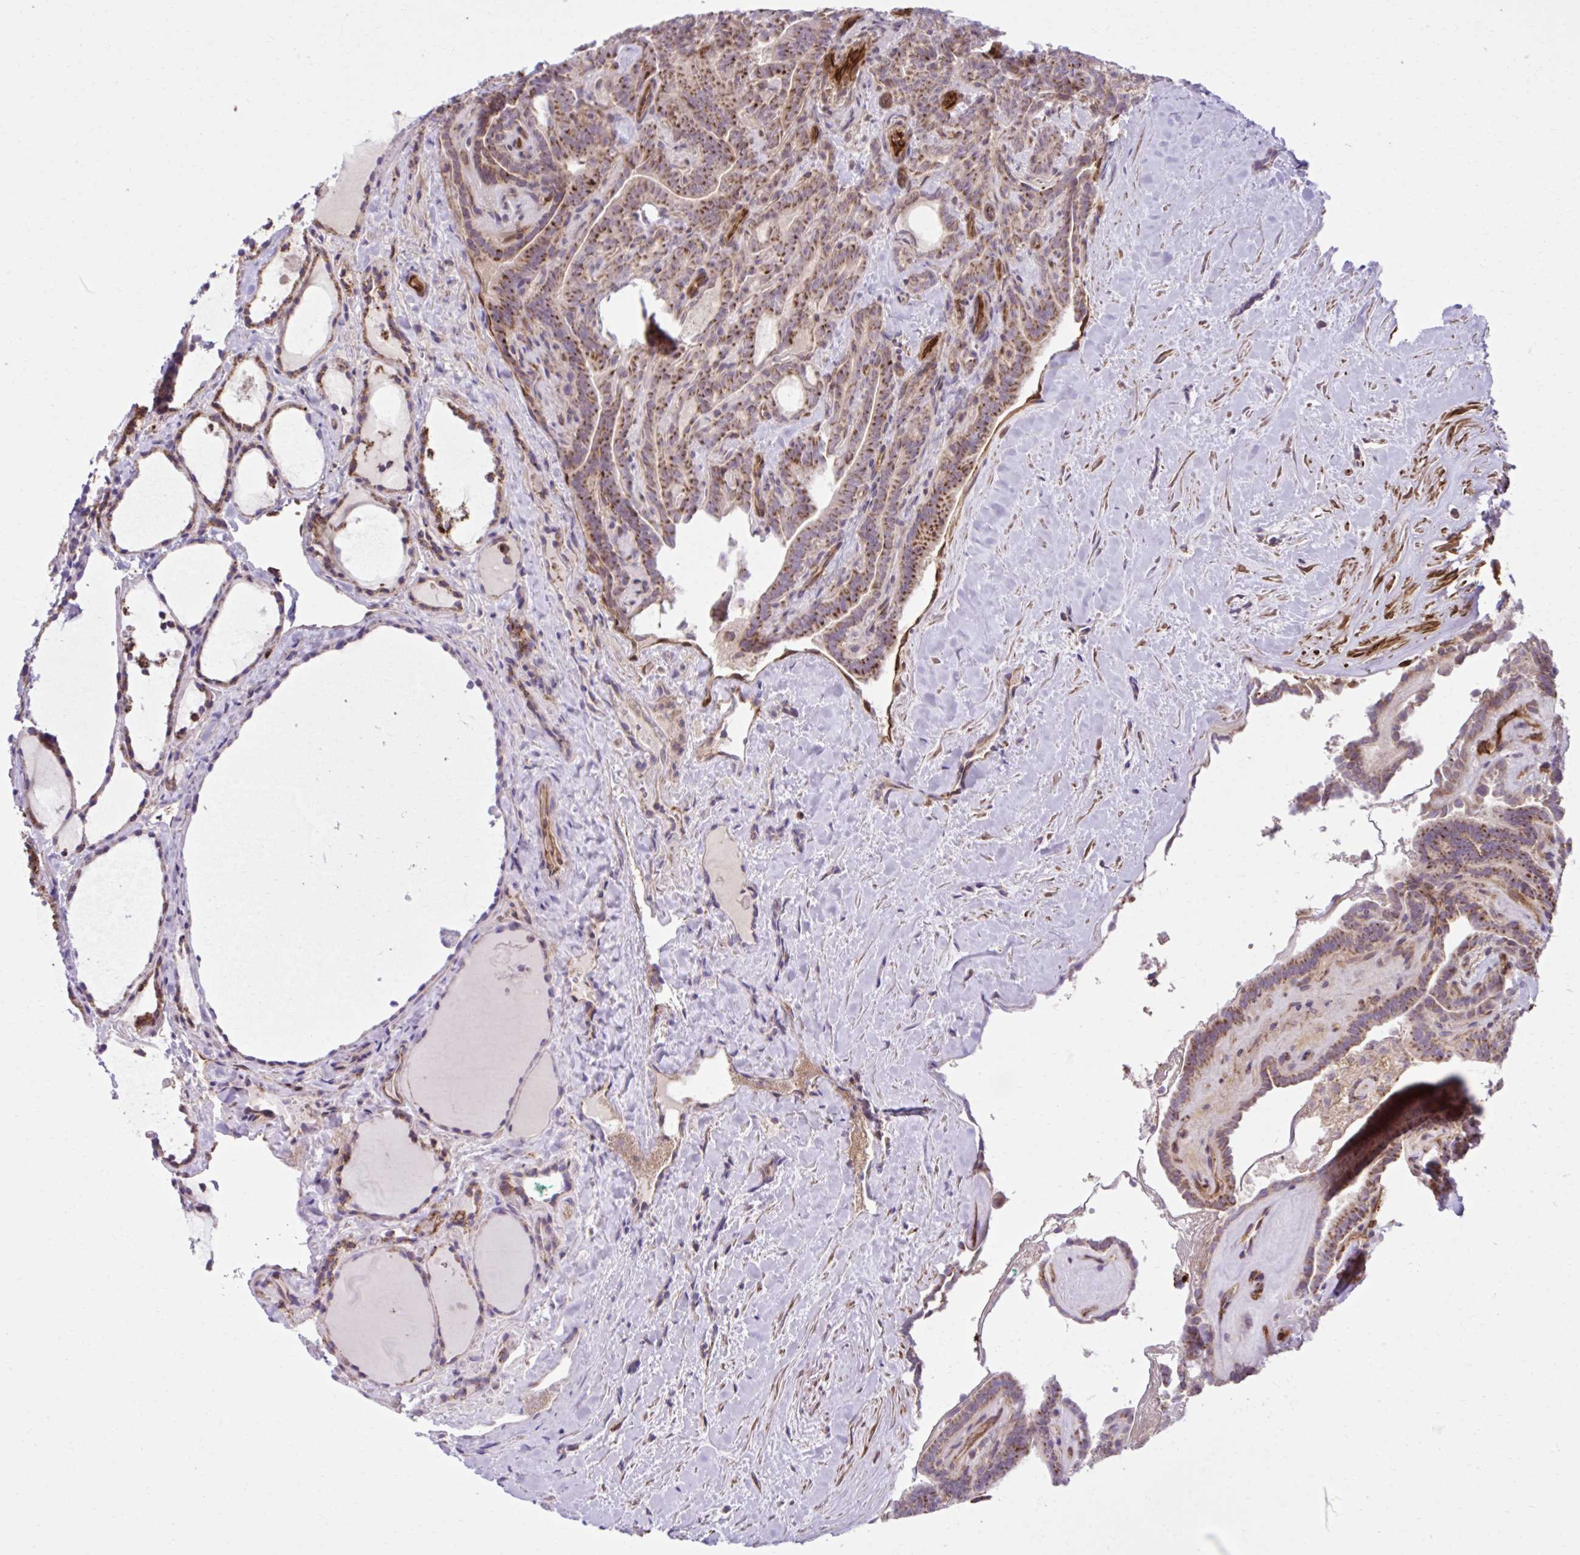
{"staining": {"intensity": "moderate", "quantity": ">75%", "location": "cytoplasmic/membranous"}, "tissue": "thyroid cancer", "cell_type": "Tumor cells", "image_type": "cancer", "snomed": [{"axis": "morphology", "description": "Papillary adenocarcinoma, NOS"}, {"axis": "topography", "description": "Thyroid gland"}], "caption": "Immunohistochemistry (IHC) staining of thyroid cancer (papillary adenocarcinoma), which exhibits medium levels of moderate cytoplasmic/membranous expression in about >75% of tumor cells indicating moderate cytoplasmic/membranous protein expression. The staining was performed using DAB (brown) for protein detection and nuclei were counterstained in hematoxylin (blue).", "gene": "LIMS1", "patient": {"sex": "female", "age": 21}}